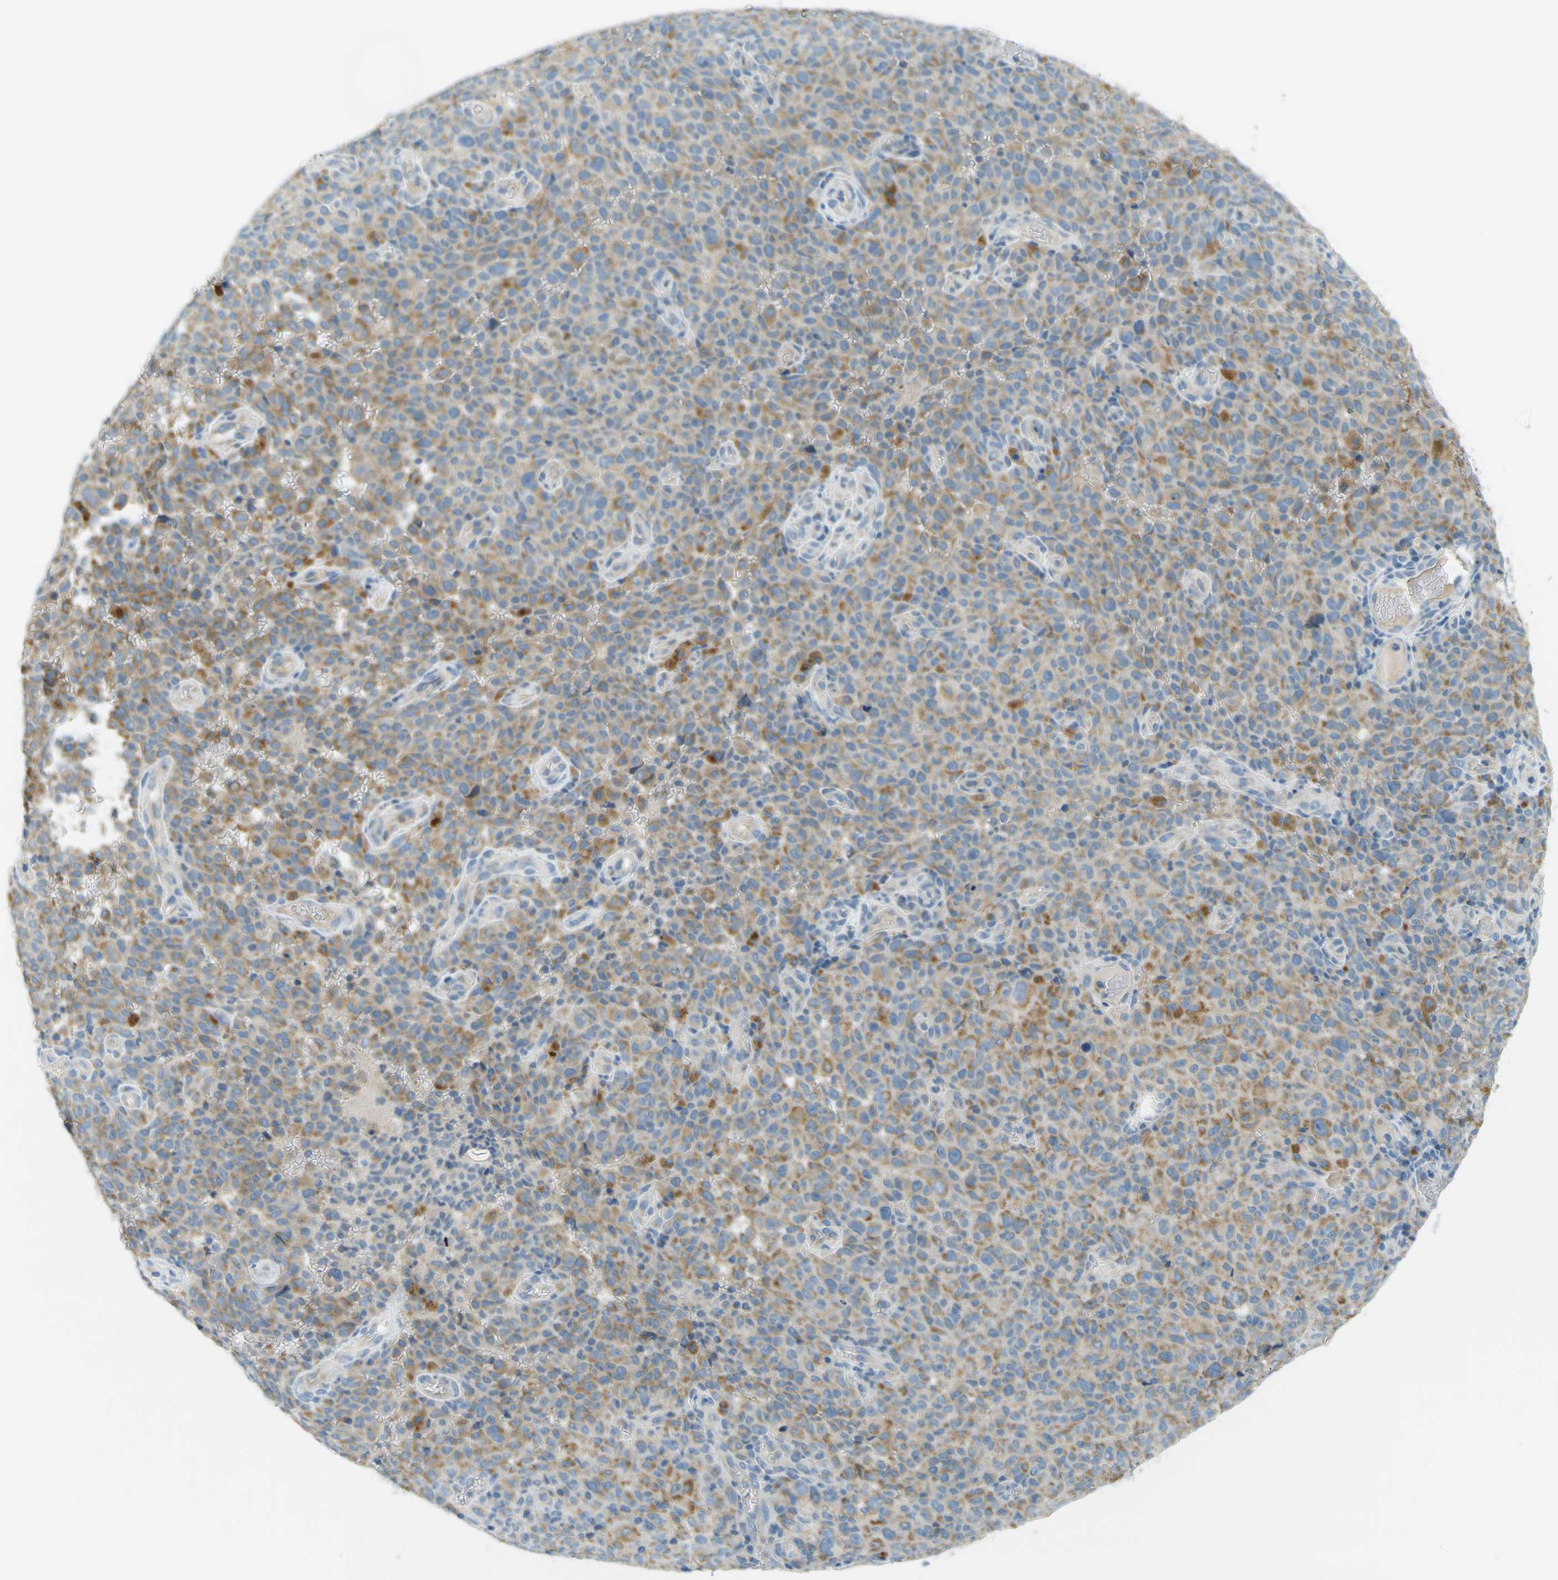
{"staining": {"intensity": "weak", "quantity": ">75%", "location": "cytoplasmic/membranous"}, "tissue": "melanoma", "cell_type": "Tumor cells", "image_type": "cancer", "snomed": [{"axis": "morphology", "description": "Malignant melanoma, NOS"}, {"axis": "topography", "description": "Skin"}], "caption": "A brown stain labels weak cytoplasmic/membranous expression of a protein in human malignant melanoma tumor cells. (DAB IHC, brown staining for protein, blue staining for nuclei).", "gene": "FKTN", "patient": {"sex": "female", "age": 82}}